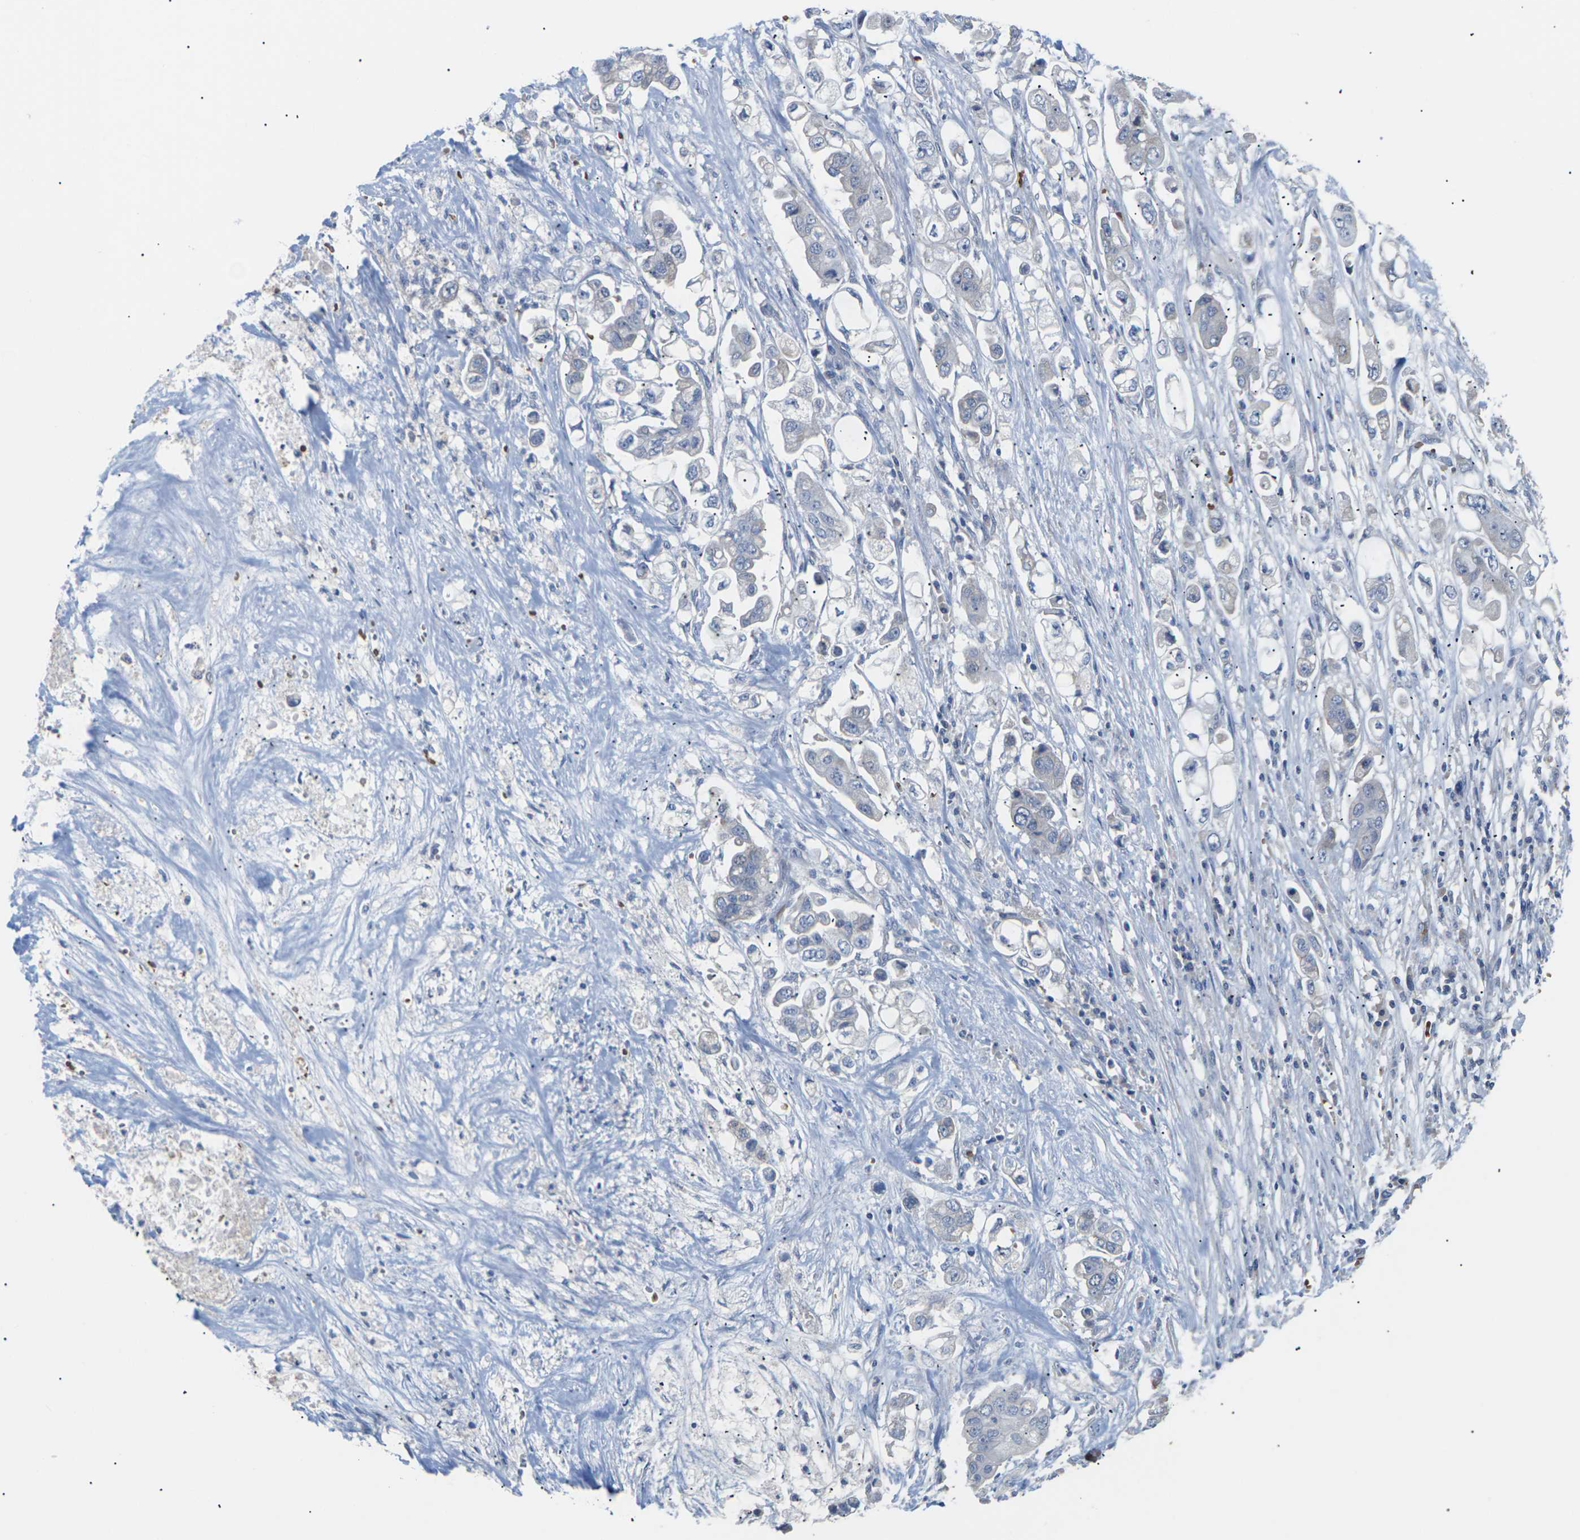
{"staining": {"intensity": "negative", "quantity": "none", "location": "none"}, "tissue": "stomach cancer", "cell_type": "Tumor cells", "image_type": "cancer", "snomed": [{"axis": "morphology", "description": "Adenocarcinoma, NOS"}, {"axis": "topography", "description": "Stomach"}], "caption": "DAB (3,3'-diaminobenzidine) immunohistochemical staining of human stomach cancer displays no significant expression in tumor cells.", "gene": "TMCO4", "patient": {"sex": "male", "age": 62}}